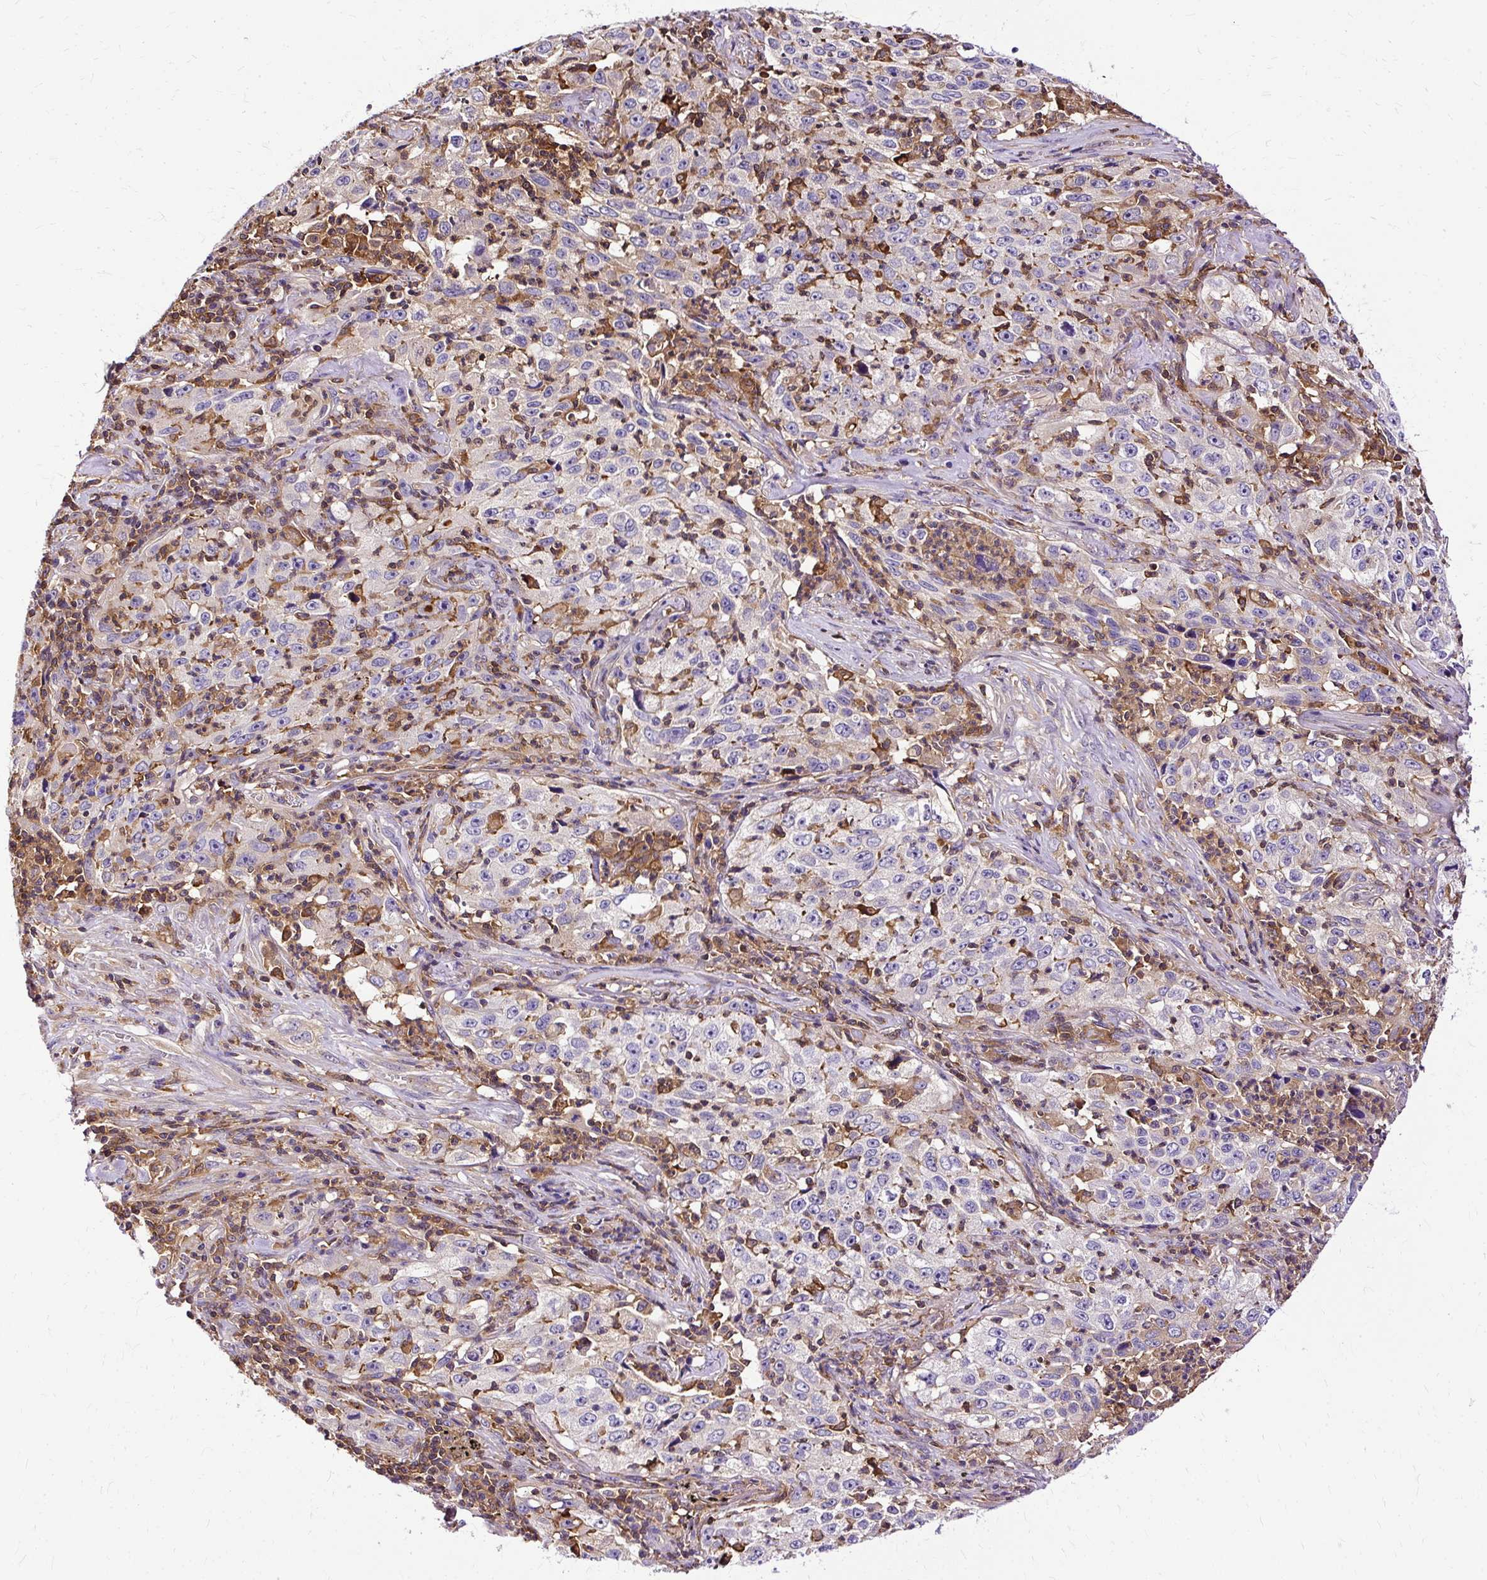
{"staining": {"intensity": "negative", "quantity": "none", "location": "none"}, "tissue": "lung cancer", "cell_type": "Tumor cells", "image_type": "cancer", "snomed": [{"axis": "morphology", "description": "Squamous cell carcinoma, NOS"}, {"axis": "topography", "description": "Lung"}], "caption": "This is an immunohistochemistry photomicrograph of lung cancer. There is no expression in tumor cells.", "gene": "TWF2", "patient": {"sex": "male", "age": 71}}